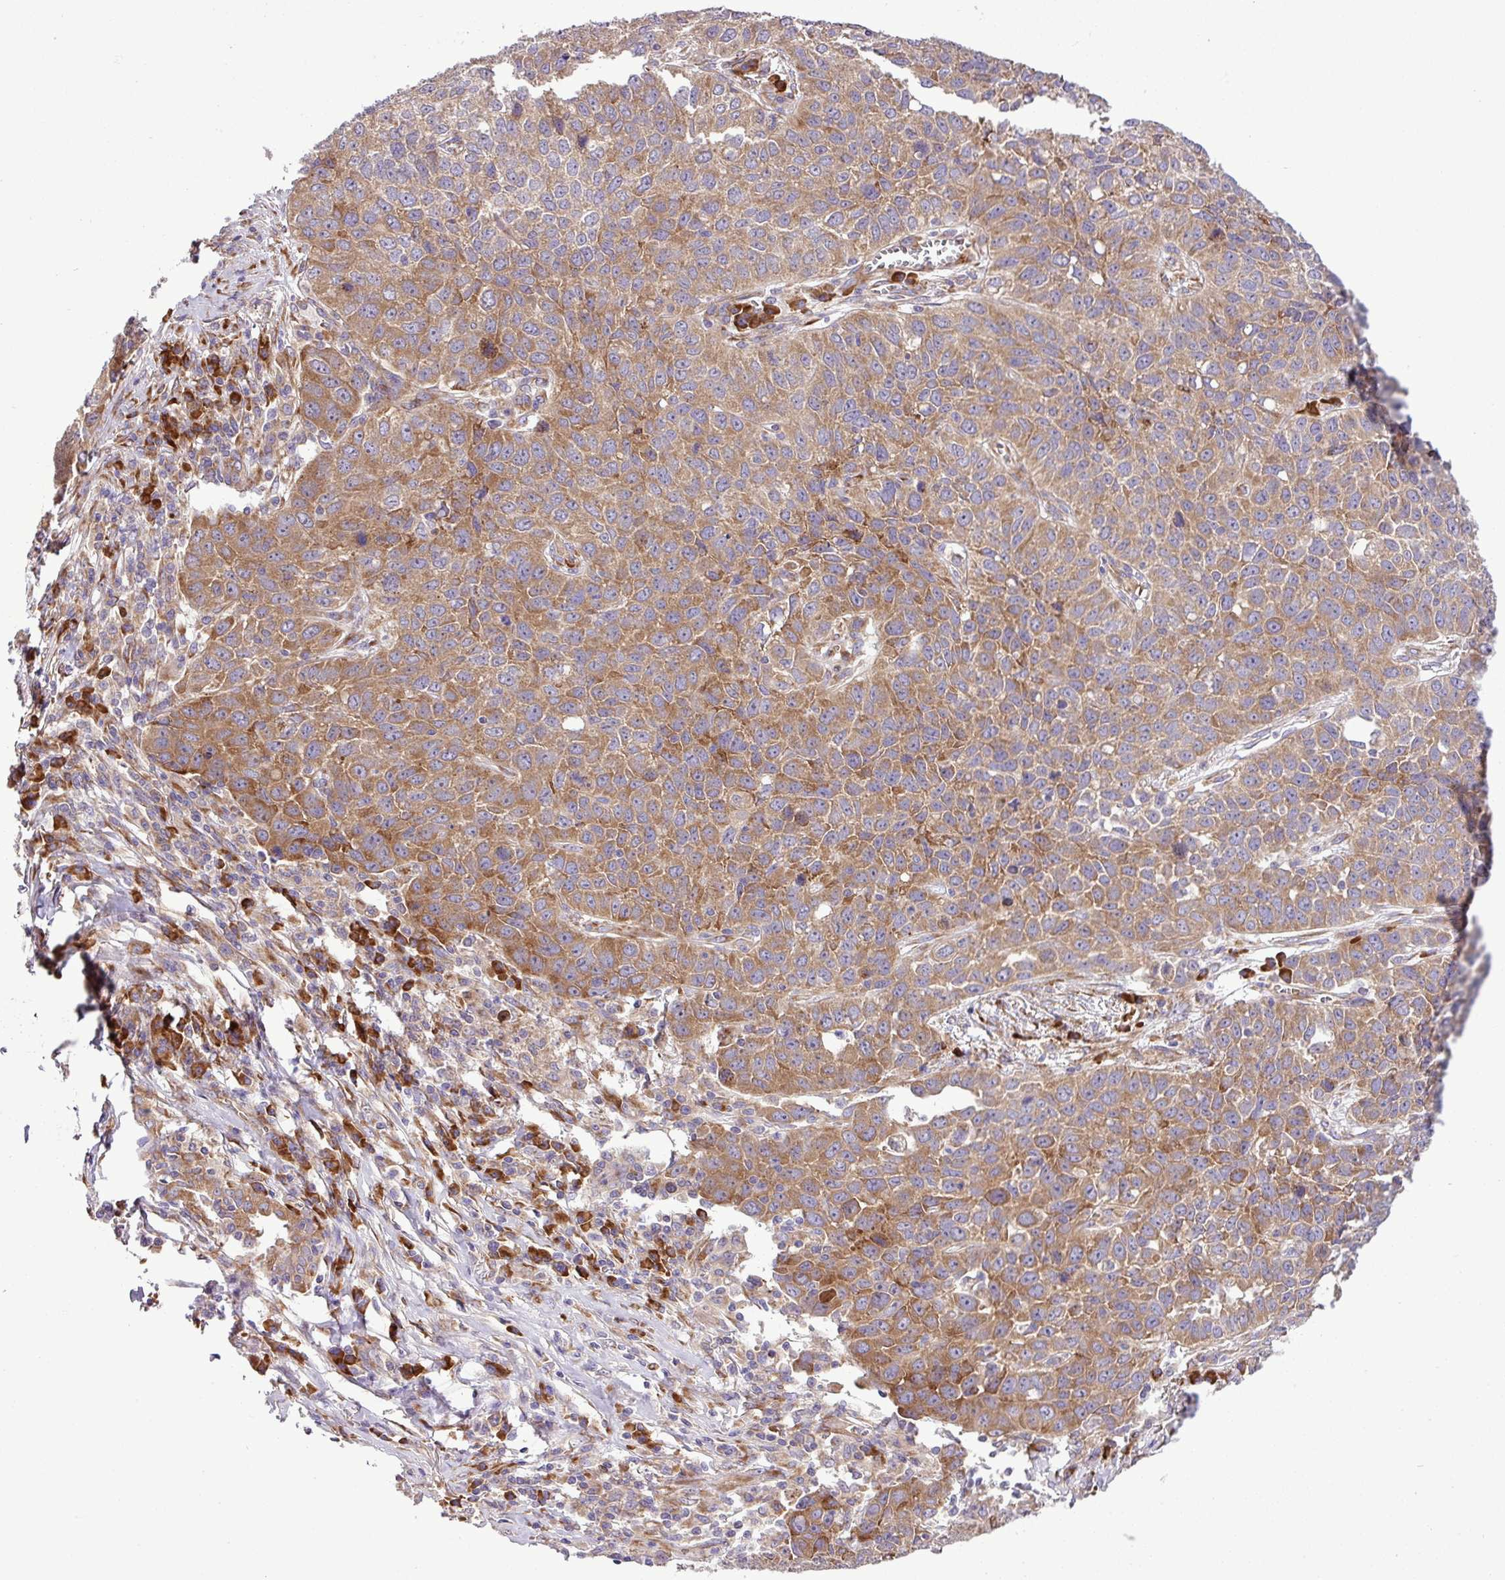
{"staining": {"intensity": "moderate", "quantity": ">75%", "location": "cytoplasmic/membranous"}, "tissue": "lung cancer", "cell_type": "Tumor cells", "image_type": "cancer", "snomed": [{"axis": "morphology", "description": "Squamous cell carcinoma, NOS"}, {"axis": "topography", "description": "Lung"}], "caption": "Protein staining exhibits moderate cytoplasmic/membranous staining in about >75% of tumor cells in lung squamous cell carcinoma.", "gene": "RPL13", "patient": {"sex": "male", "age": 76}}